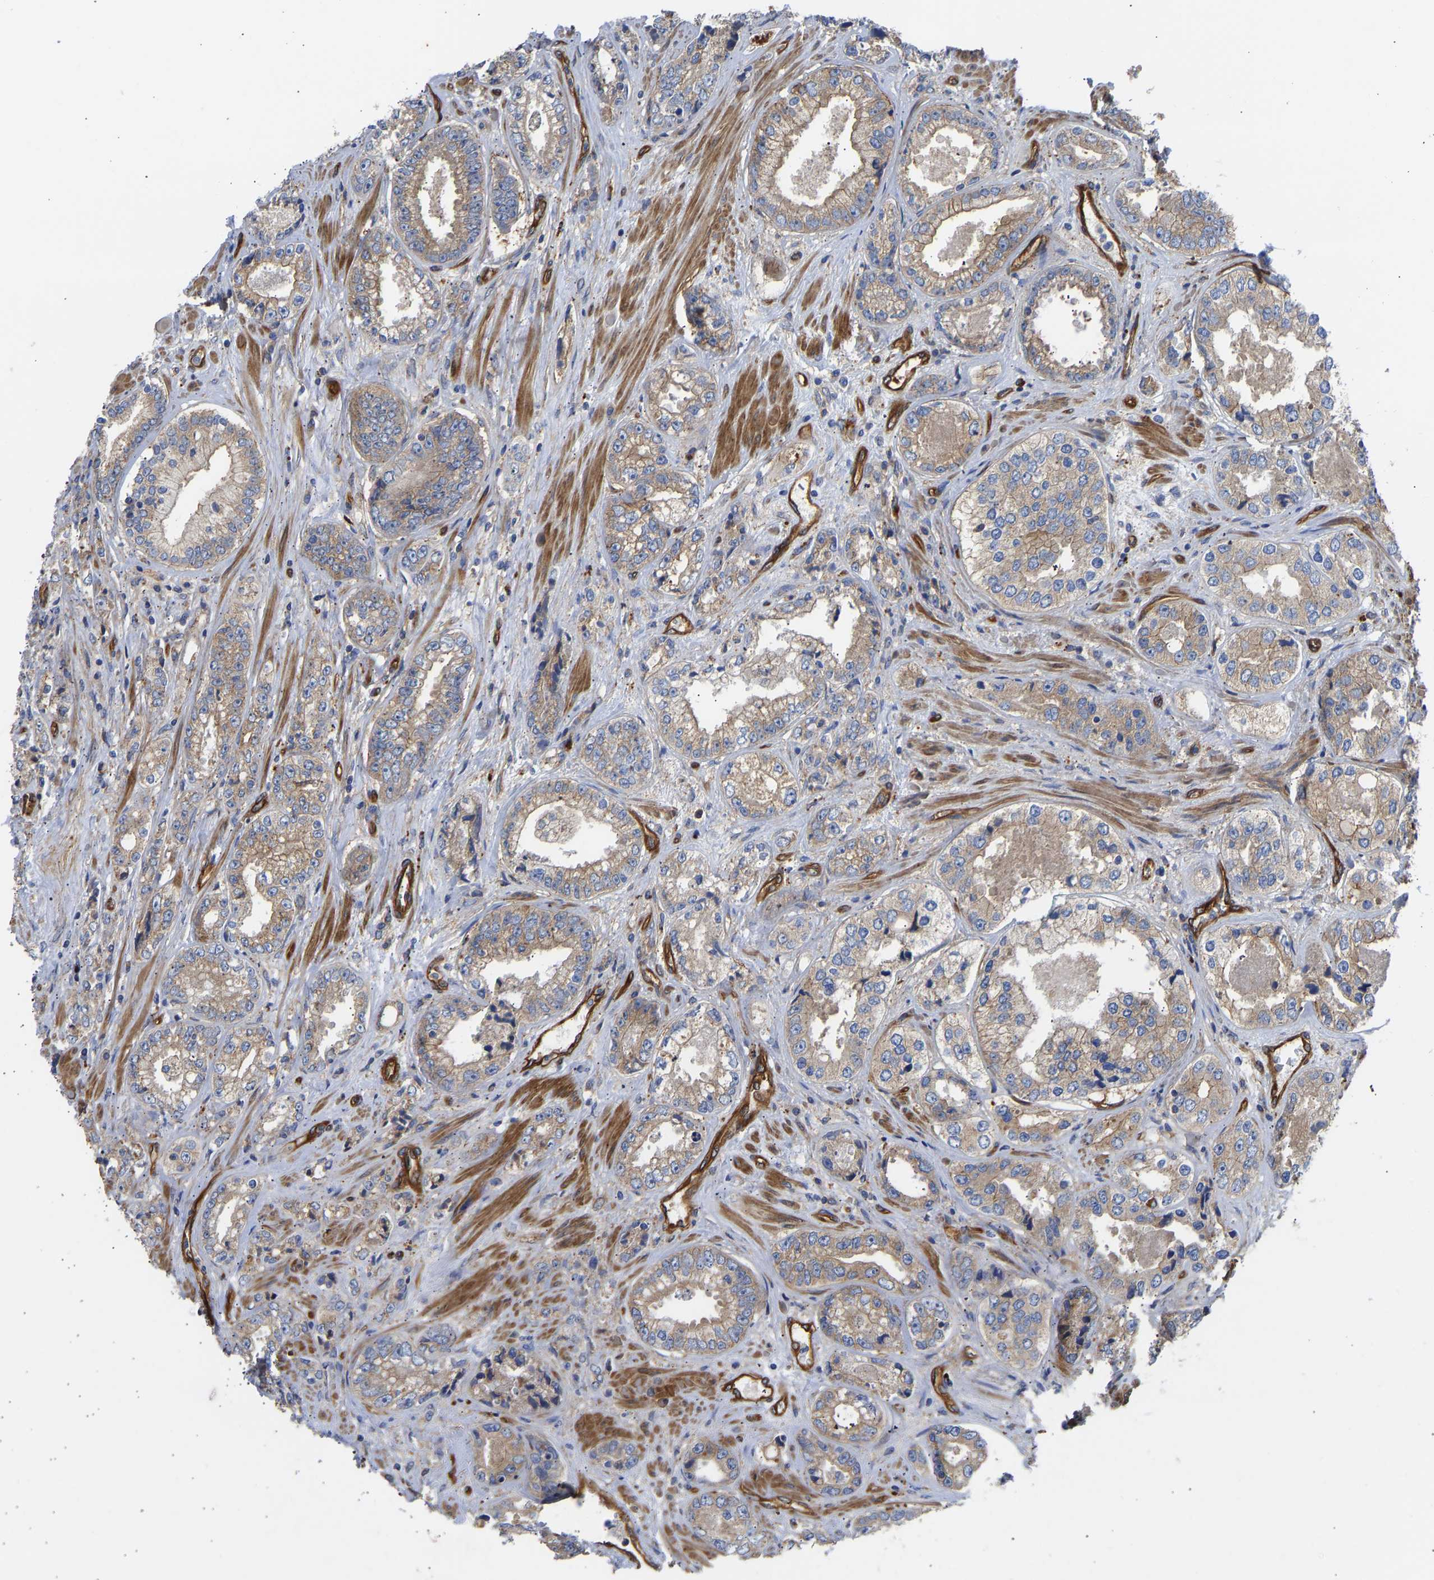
{"staining": {"intensity": "weak", "quantity": ">75%", "location": "cytoplasmic/membranous"}, "tissue": "prostate cancer", "cell_type": "Tumor cells", "image_type": "cancer", "snomed": [{"axis": "morphology", "description": "Adenocarcinoma, High grade"}, {"axis": "topography", "description": "Prostate"}], "caption": "Human prostate adenocarcinoma (high-grade) stained with a protein marker displays weak staining in tumor cells.", "gene": "MYO1C", "patient": {"sex": "male", "age": 61}}